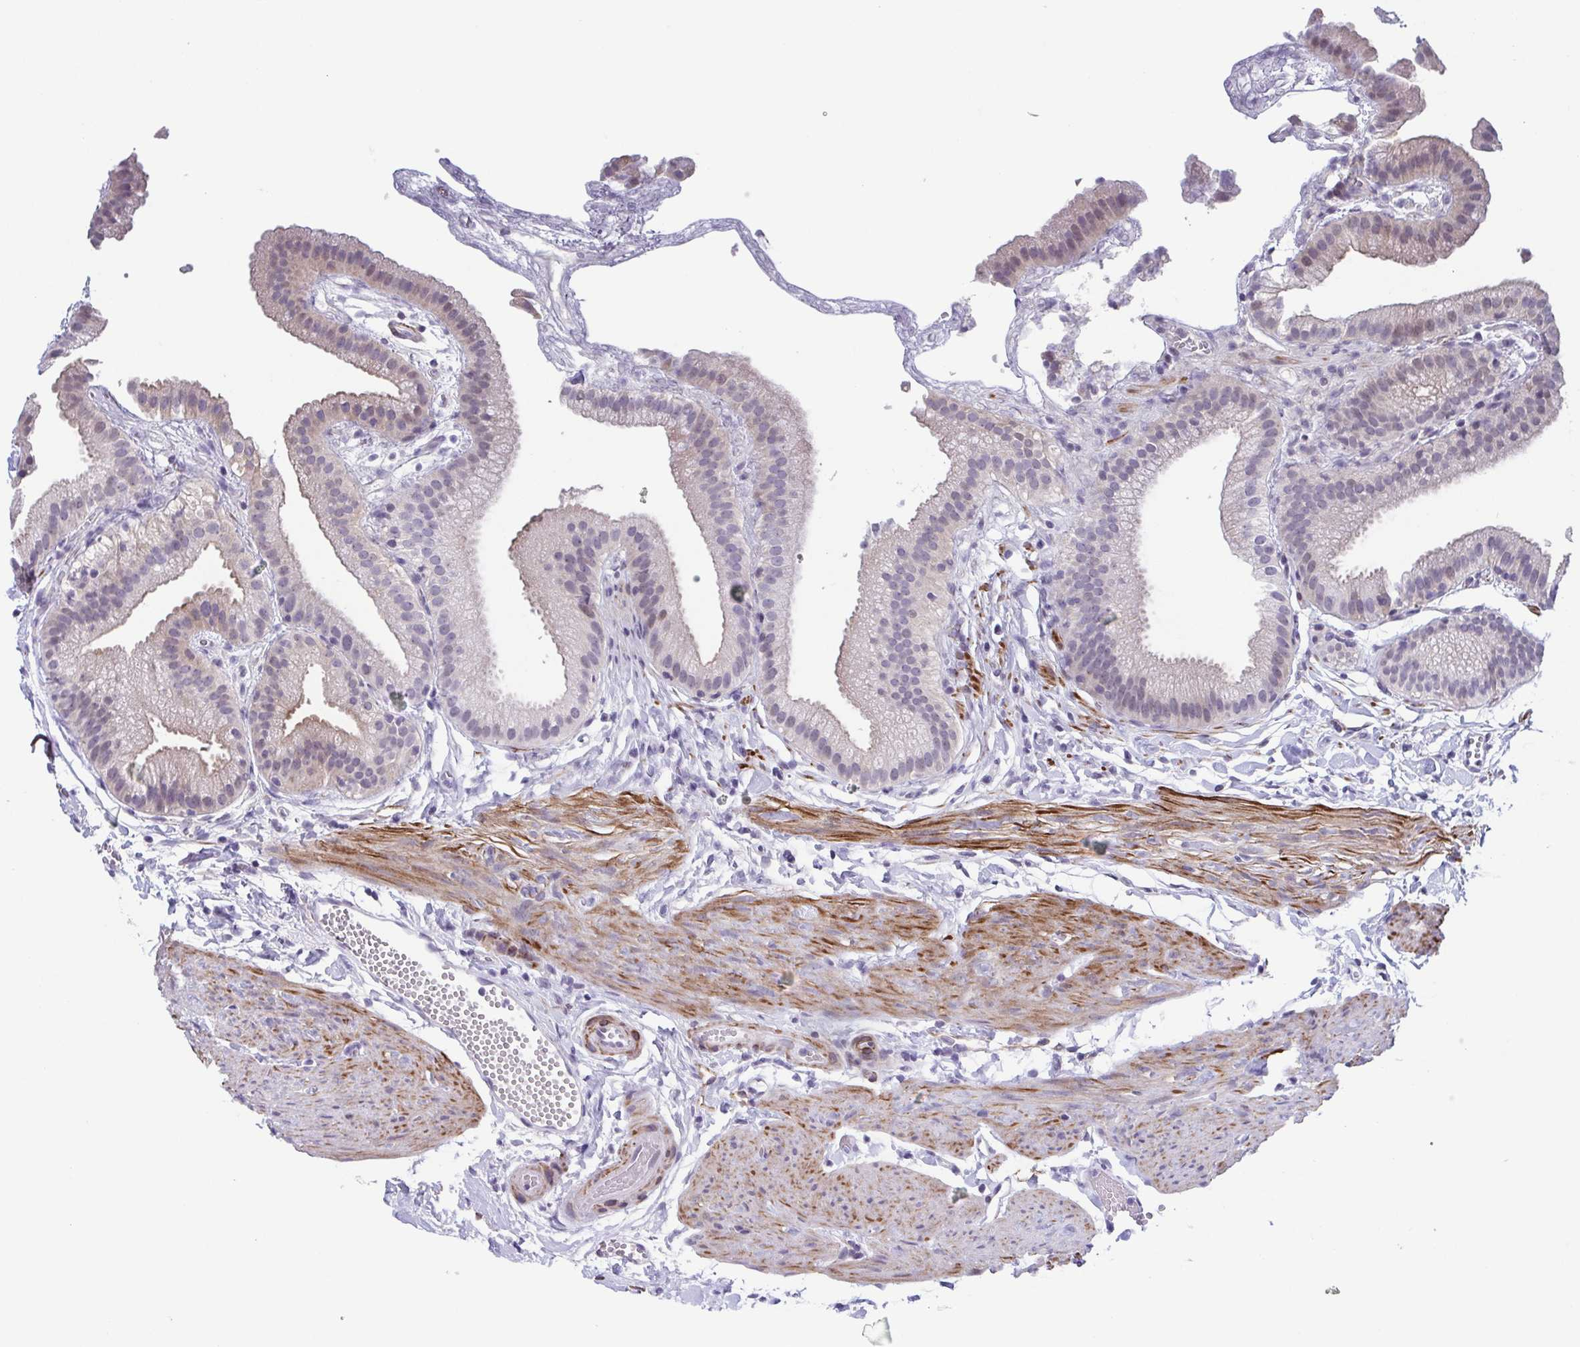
{"staining": {"intensity": "weak", "quantity": "<25%", "location": "cytoplasmic/membranous"}, "tissue": "gallbladder", "cell_type": "Glandular cells", "image_type": "normal", "snomed": [{"axis": "morphology", "description": "Normal tissue, NOS"}, {"axis": "topography", "description": "Gallbladder"}], "caption": "DAB (3,3'-diaminobenzidine) immunohistochemical staining of benign gallbladder exhibits no significant staining in glandular cells.", "gene": "TMEM92", "patient": {"sex": "female", "age": 63}}